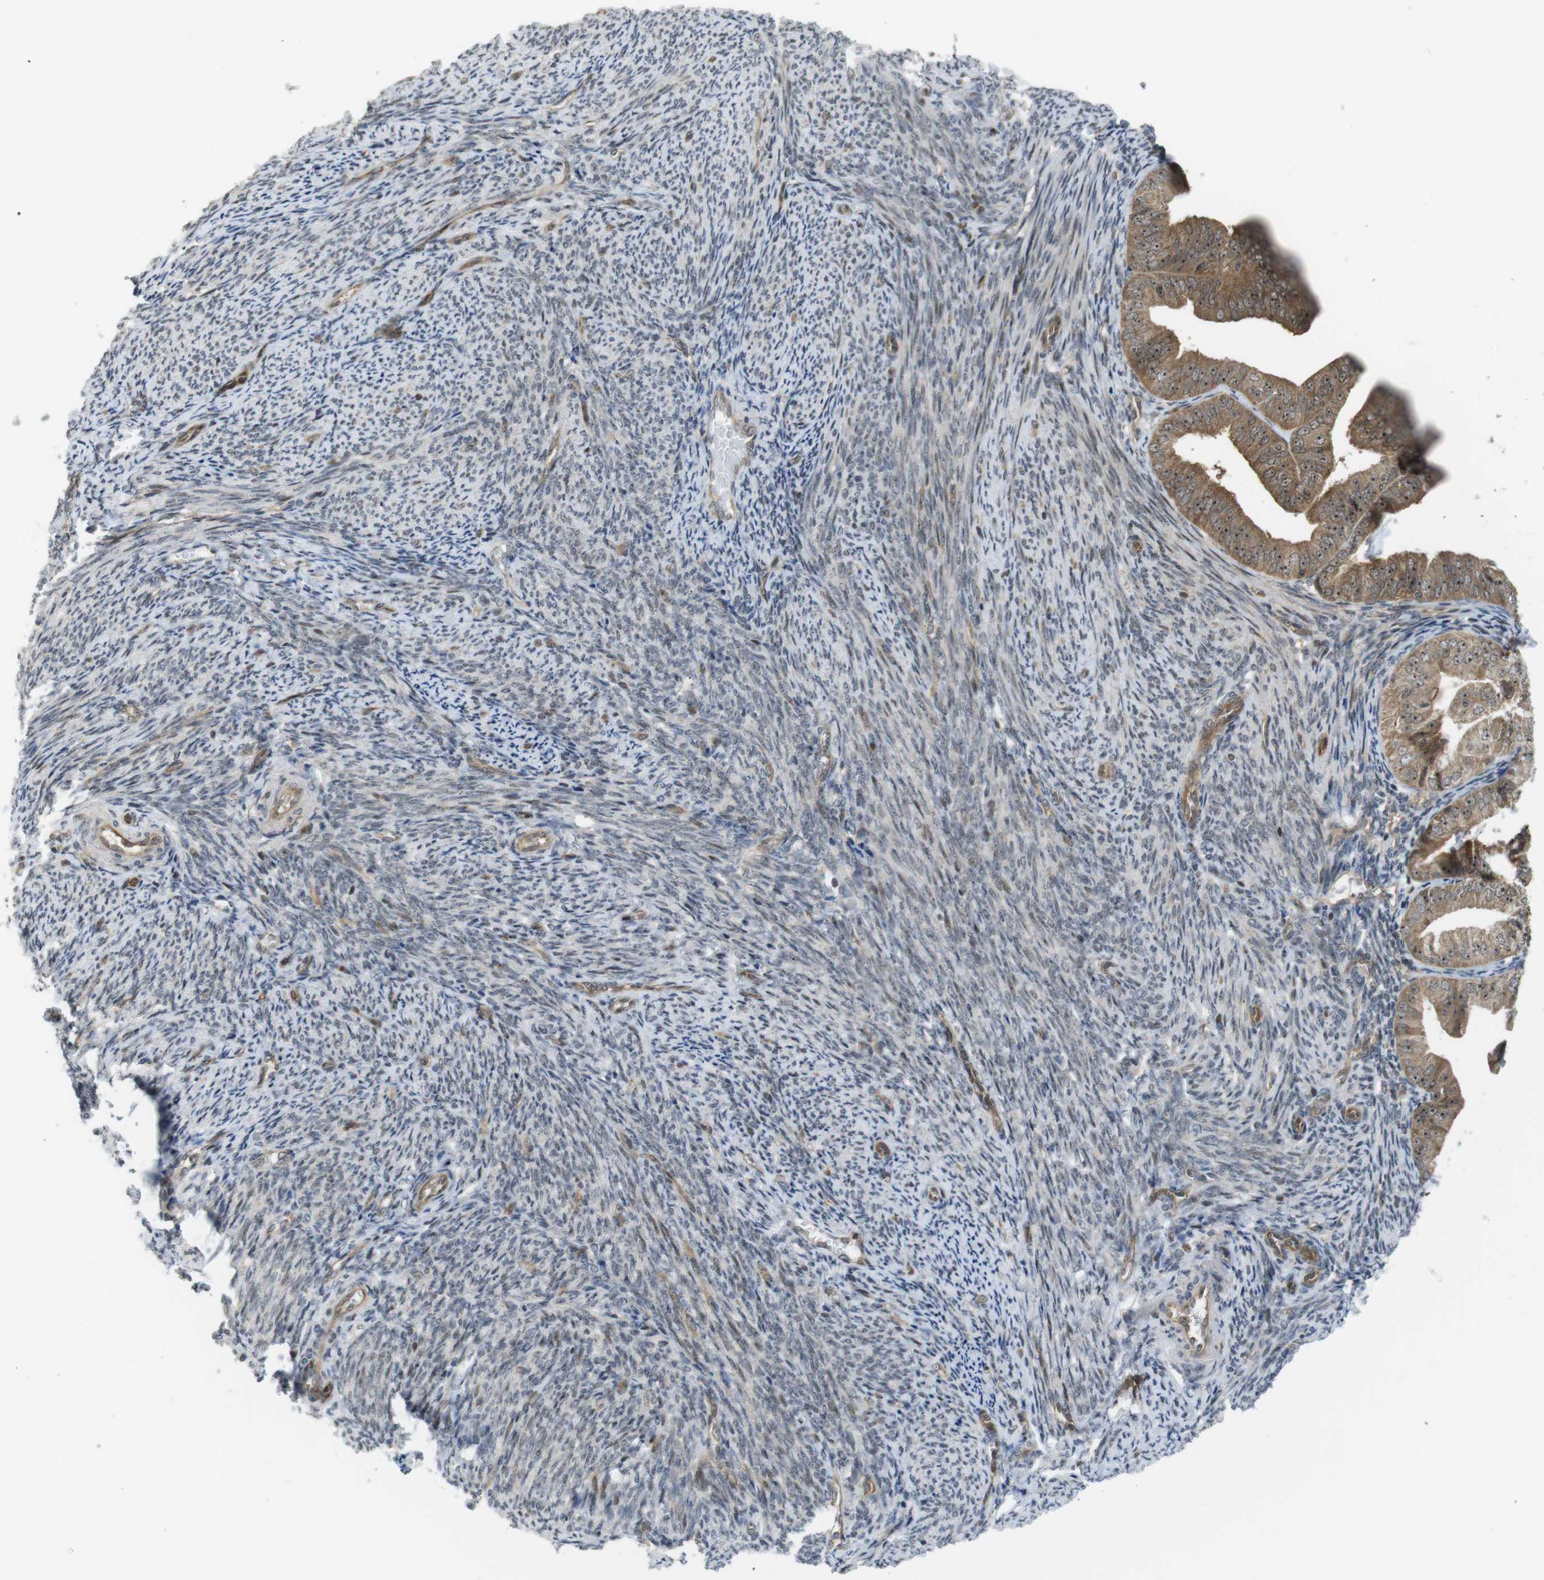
{"staining": {"intensity": "moderate", "quantity": ">75%", "location": "cytoplasmic/membranous,nuclear"}, "tissue": "endometrial cancer", "cell_type": "Tumor cells", "image_type": "cancer", "snomed": [{"axis": "morphology", "description": "Adenocarcinoma, NOS"}, {"axis": "topography", "description": "Endometrium"}], "caption": "Protein staining reveals moderate cytoplasmic/membranous and nuclear staining in about >75% of tumor cells in endometrial cancer.", "gene": "CC2D1A", "patient": {"sex": "female", "age": 63}}